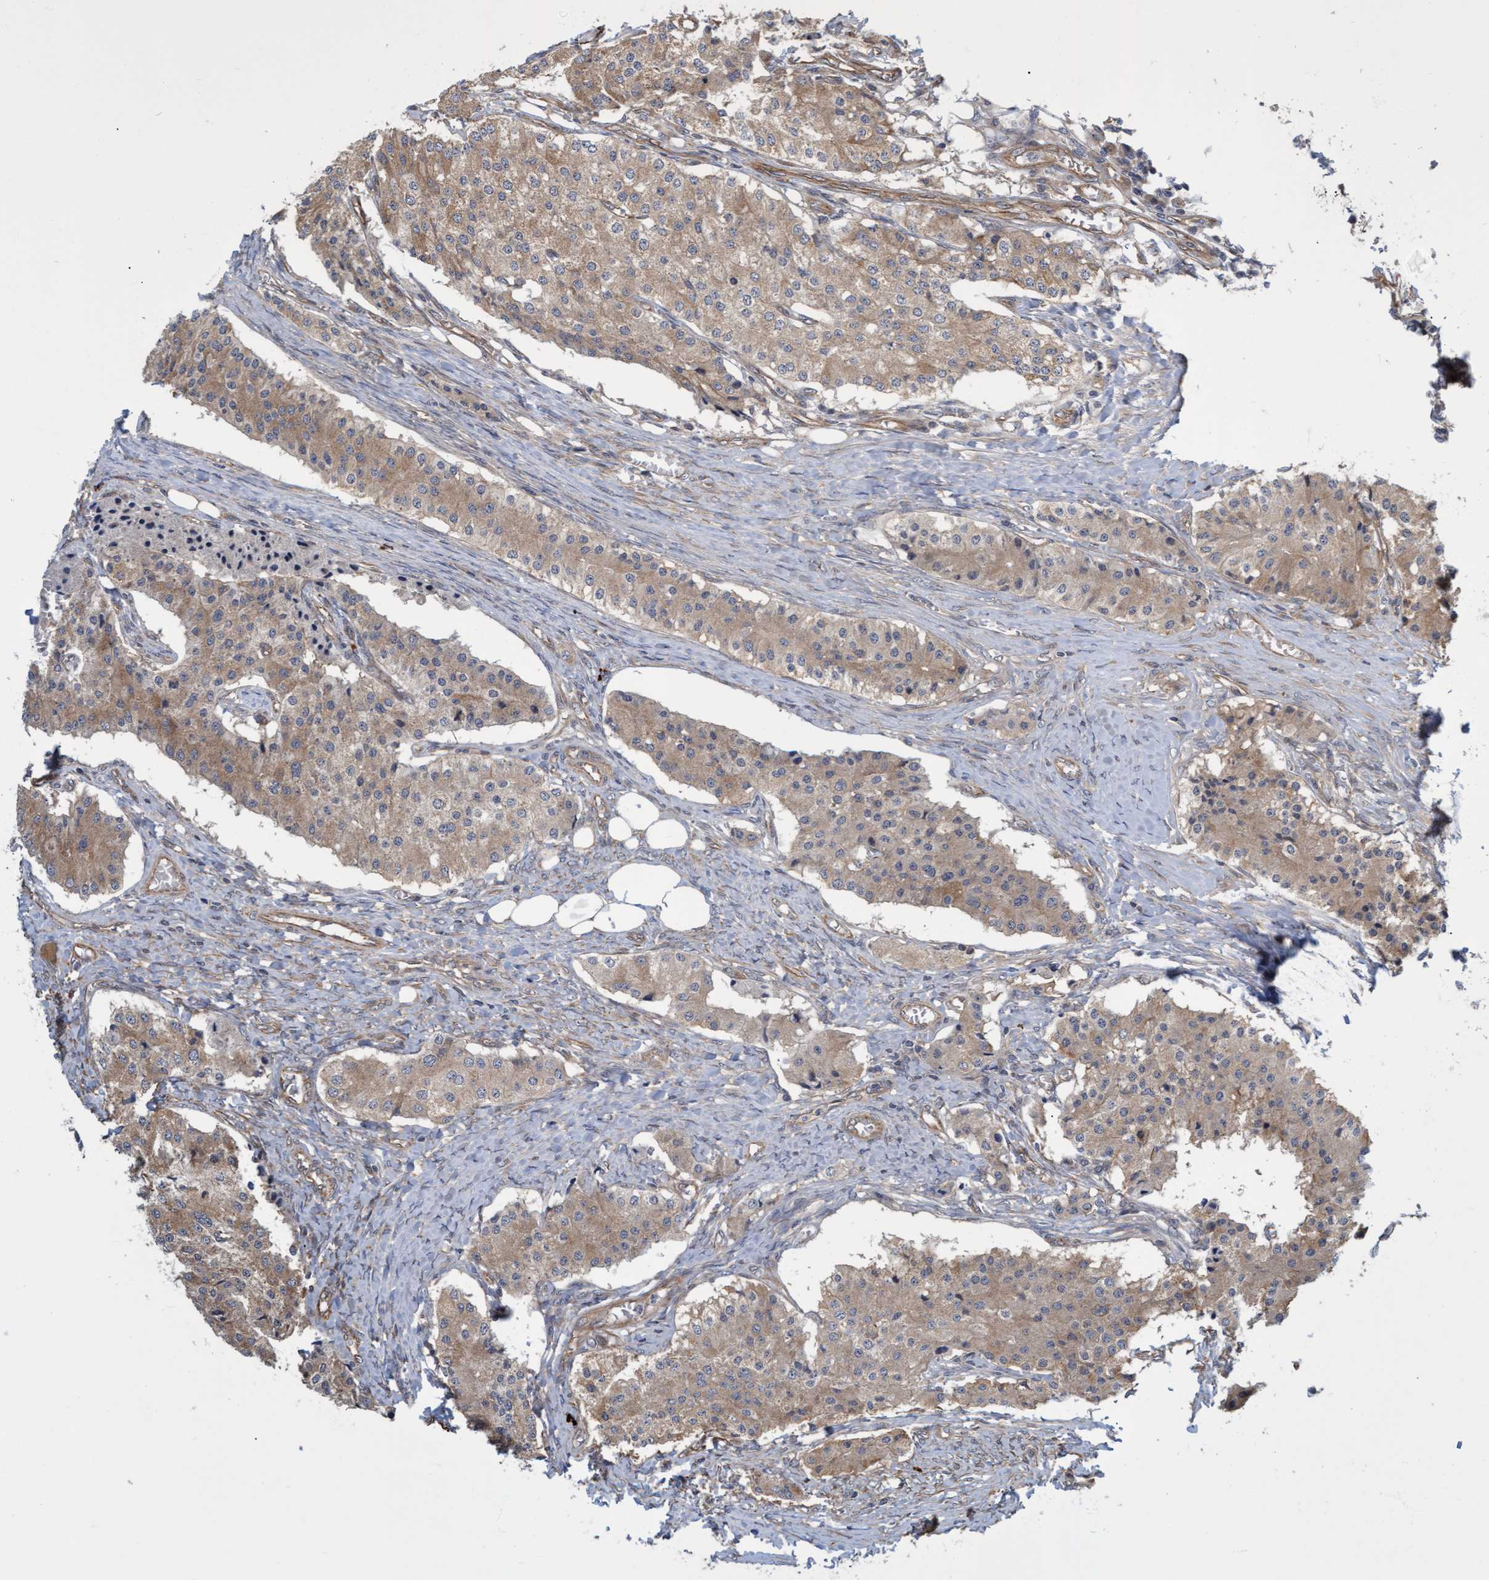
{"staining": {"intensity": "moderate", "quantity": "25%-75%", "location": "cytoplasmic/membranous"}, "tissue": "carcinoid", "cell_type": "Tumor cells", "image_type": "cancer", "snomed": [{"axis": "morphology", "description": "Carcinoid, malignant, NOS"}, {"axis": "topography", "description": "Colon"}], "caption": "Protein staining of carcinoid tissue shows moderate cytoplasmic/membranous staining in approximately 25%-75% of tumor cells.", "gene": "TNFRSF10B", "patient": {"sex": "female", "age": 52}}